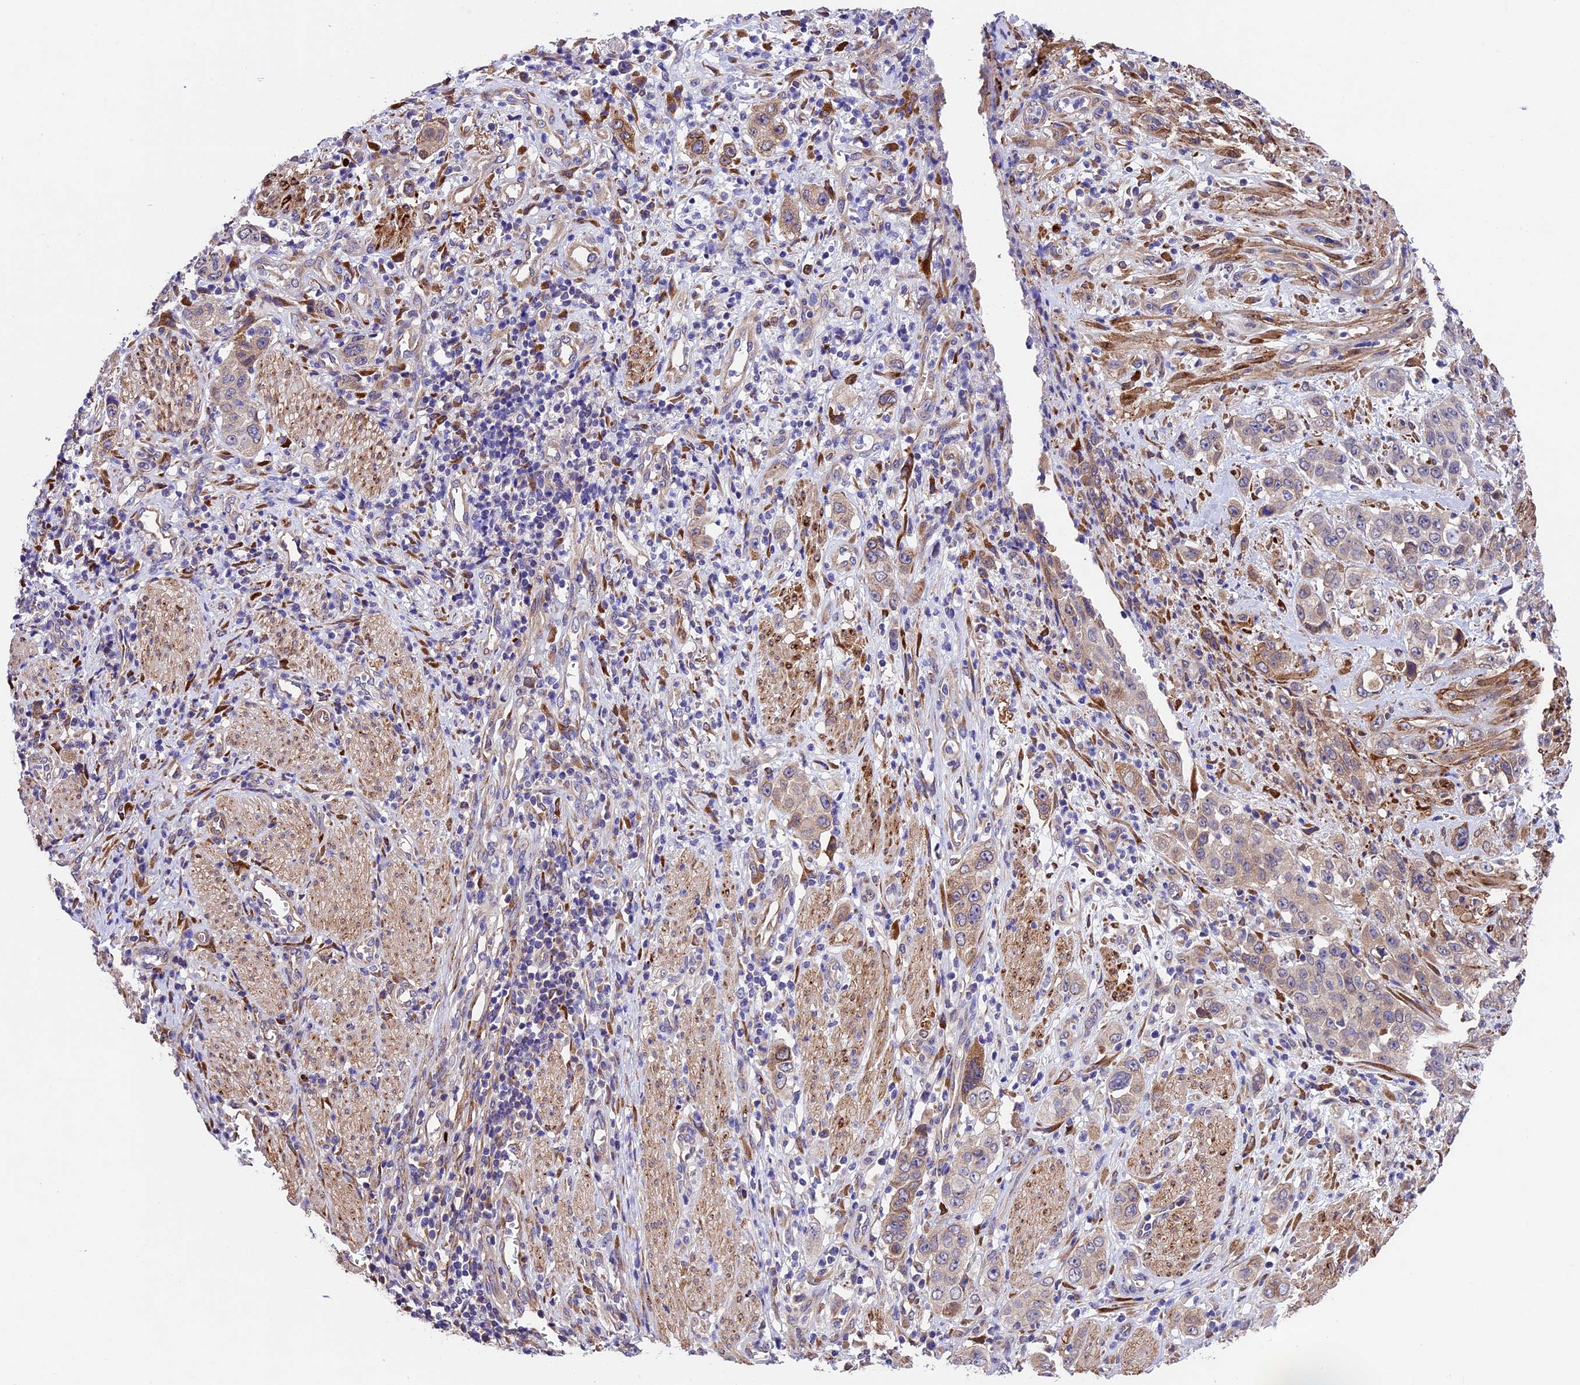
{"staining": {"intensity": "moderate", "quantity": "<25%", "location": "cytoplasmic/membranous"}, "tissue": "stomach cancer", "cell_type": "Tumor cells", "image_type": "cancer", "snomed": [{"axis": "morphology", "description": "Adenocarcinoma, NOS"}, {"axis": "topography", "description": "Stomach, upper"}], "caption": "This is a photomicrograph of IHC staining of adenocarcinoma (stomach), which shows moderate staining in the cytoplasmic/membranous of tumor cells.", "gene": "LSM7", "patient": {"sex": "male", "age": 62}}